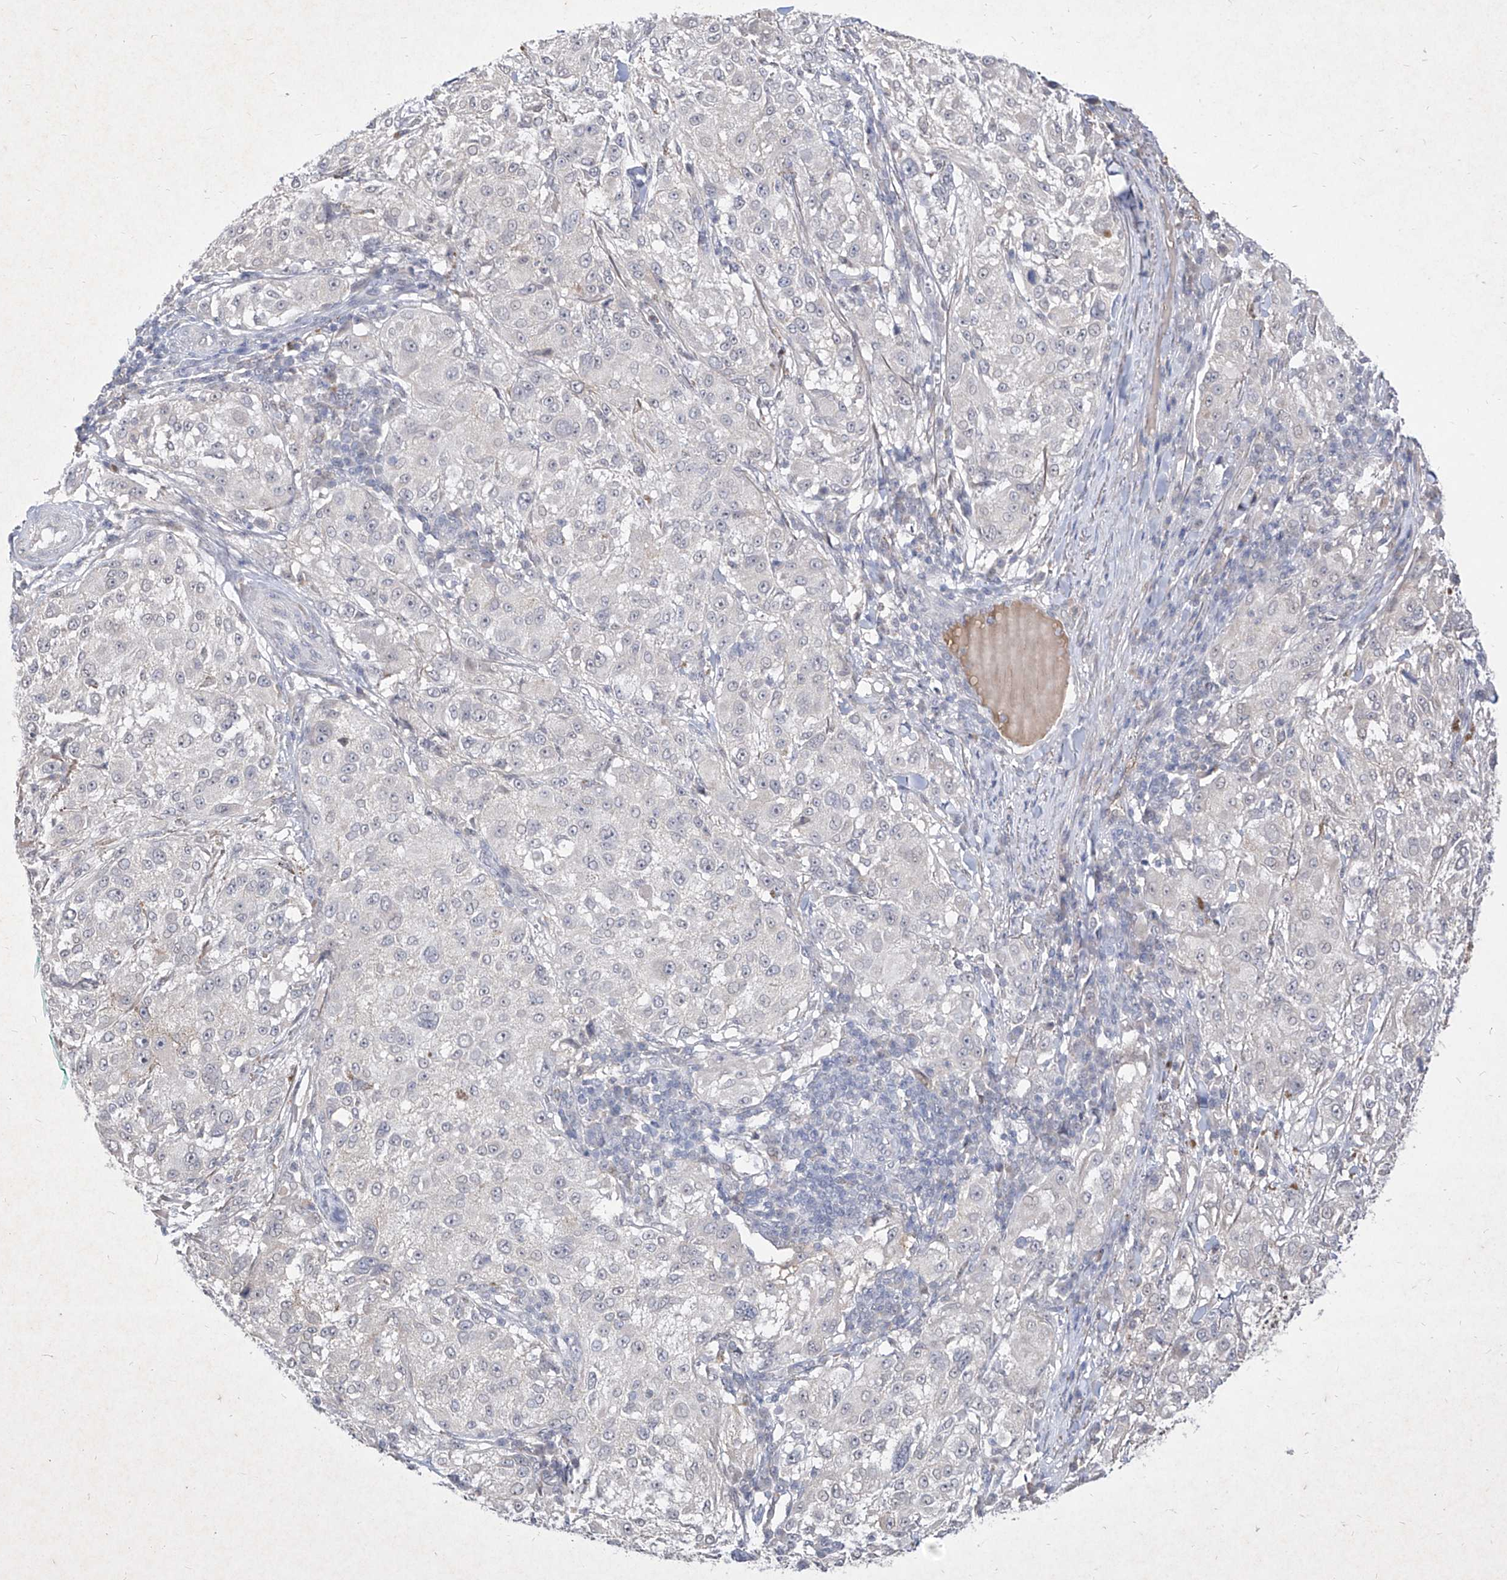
{"staining": {"intensity": "negative", "quantity": "none", "location": "none"}, "tissue": "melanoma", "cell_type": "Tumor cells", "image_type": "cancer", "snomed": [{"axis": "morphology", "description": "Necrosis, NOS"}, {"axis": "morphology", "description": "Malignant melanoma, NOS"}, {"axis": "topography", "description": "Skin"}], "caption": "An IHC micrograph of malignant melanoma is shown. There is no staining in tumor cells of malignant melanoma.", "gene": "C4A", "patient": {"sex": "female", "age": 87}}